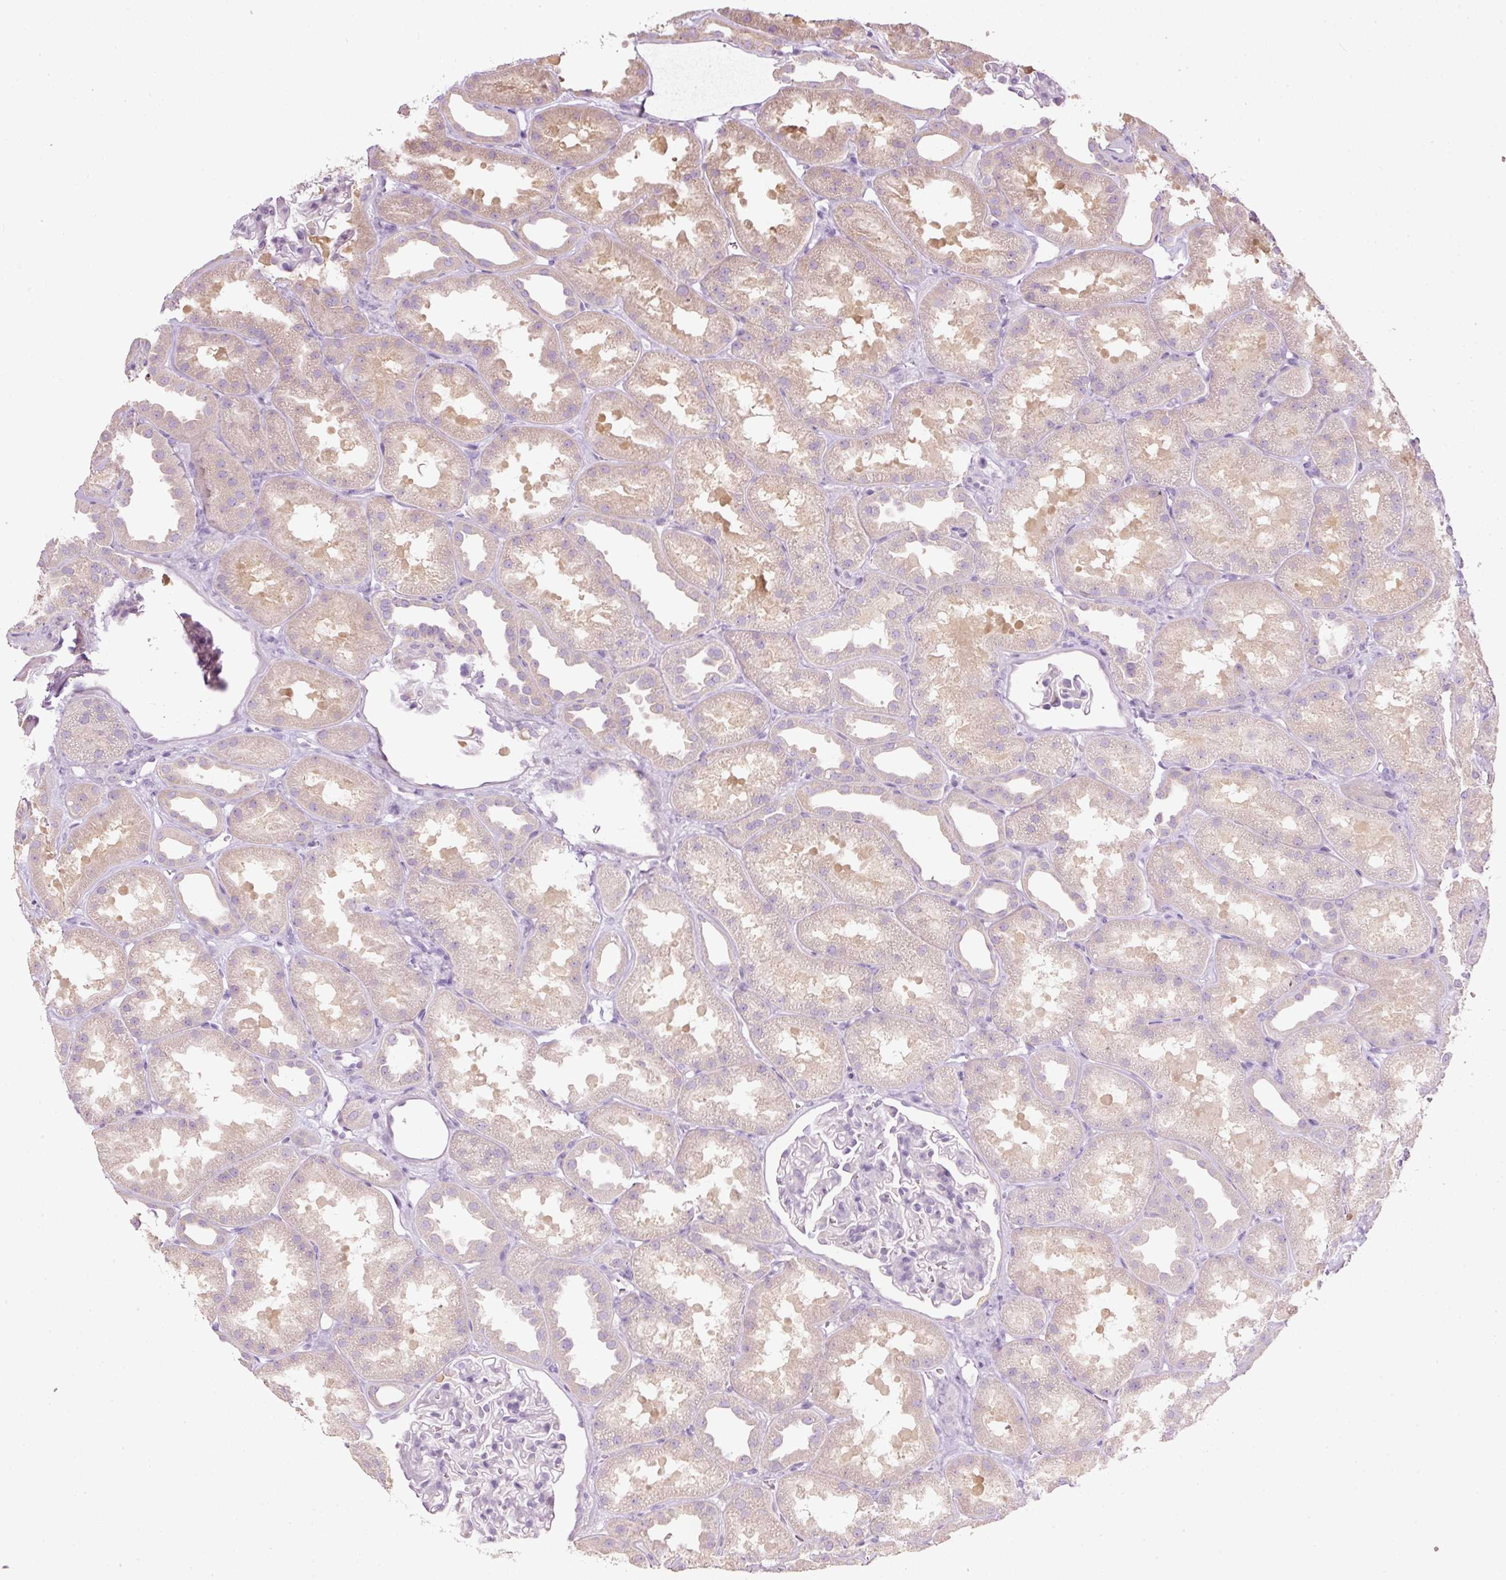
{"staining": {"intensity": "negative", "quantity": "none", "location": "none"}, "tissue": "kidney", "cell_type": "Cells in glomeruli", "image_type": "normal", "snomed": [{"axis": "morphology", "description": "Normal tissue, NOS"}, {"axis": "topography", "description": "Kidney"}], "caption": "IHC of benign kidney exhibits no expression in cells in glomeruli.", "gene": "PDXDC1", "patient": {"sex": "male", "age": 61}}